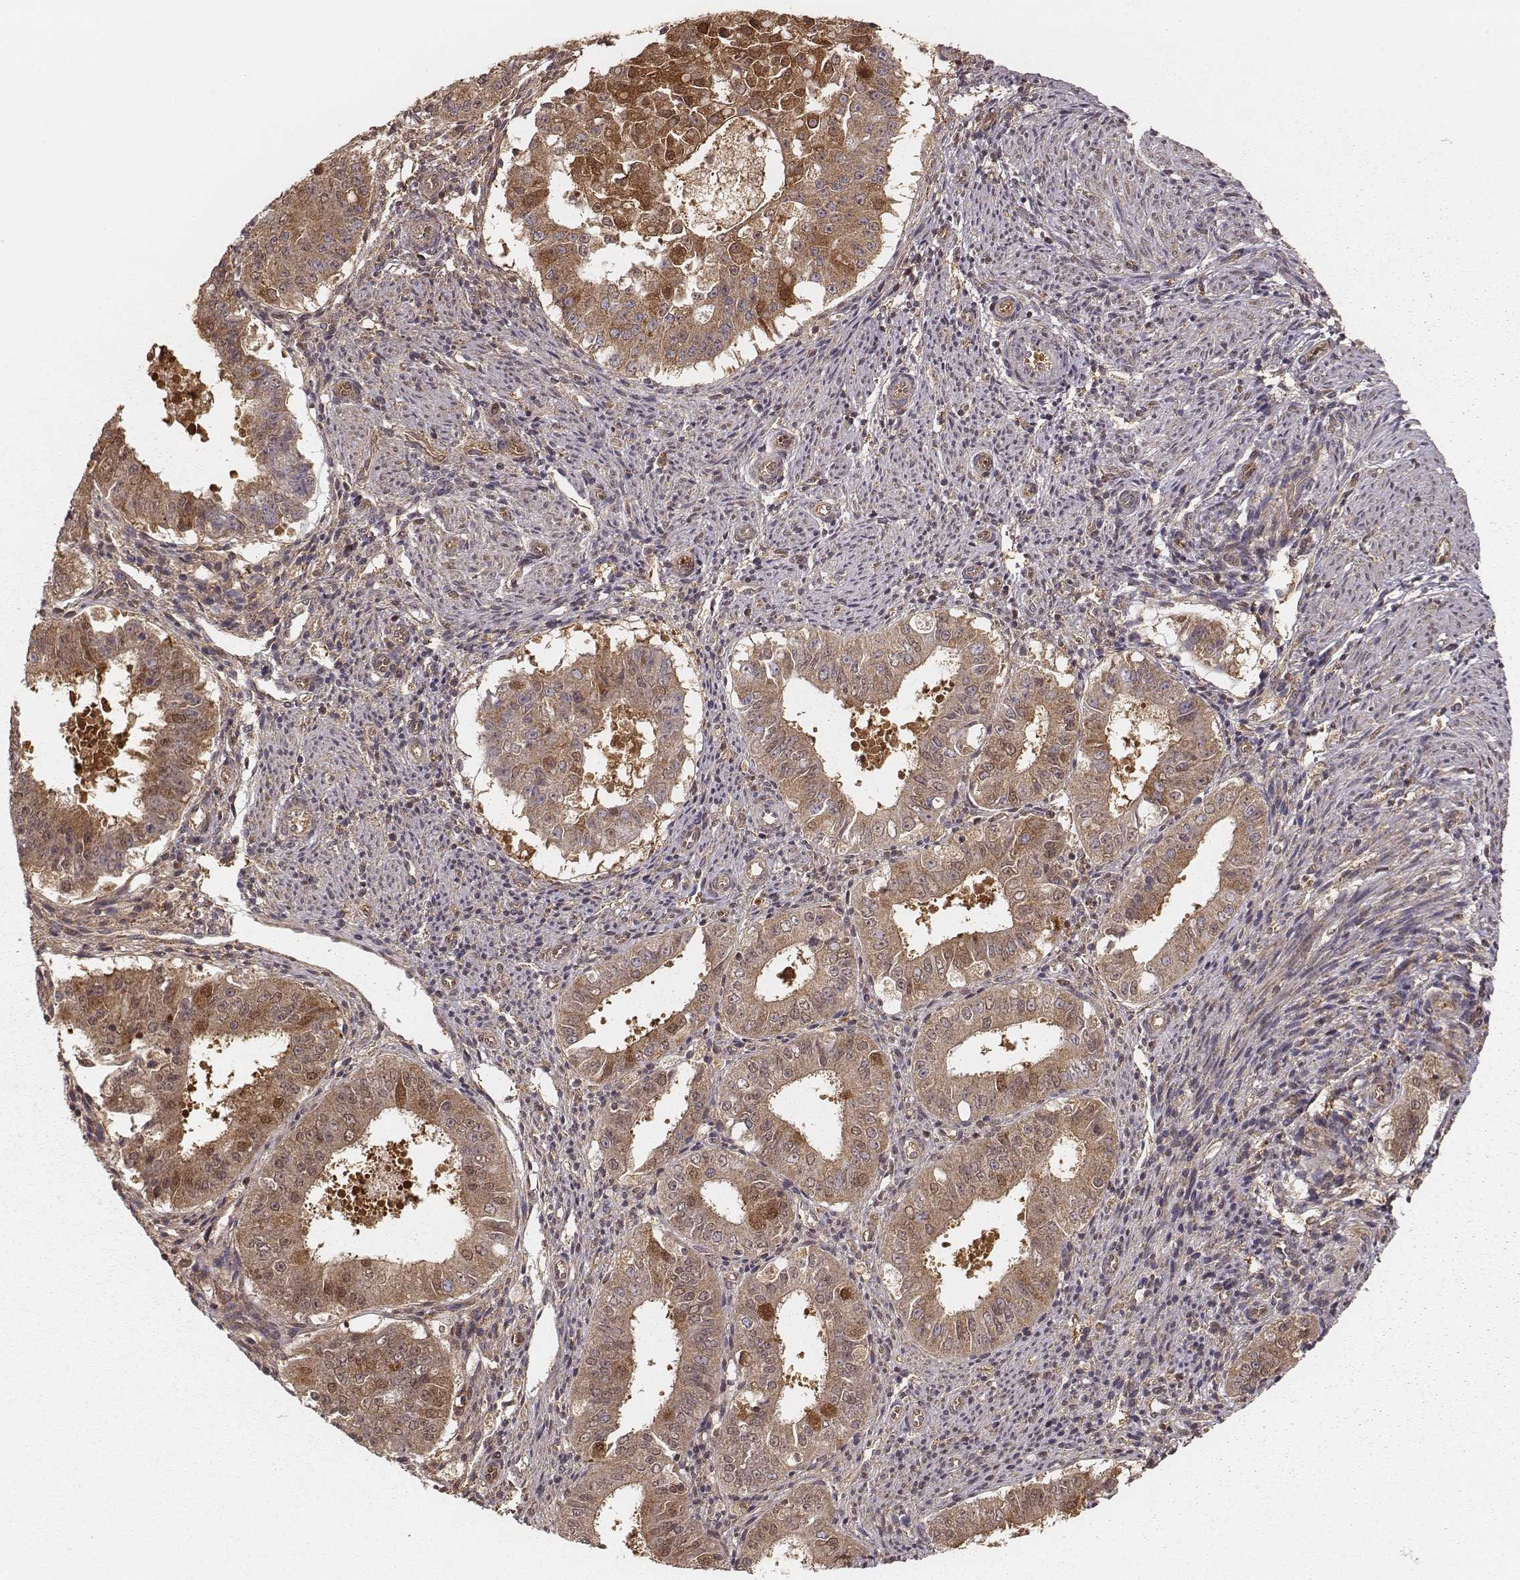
{"staining": {"intensity": "moderate", "quantity": ">75%", "location": "cytoplasmic/membranous"}, "tissue": "ovarian cancer", "cell_type": "Tumor cells", "image_type": "cancer", "snomed": [{"axis": "morphology", "description": "Carcinoma, endometroid"}, {"axis": "topography", "description": "Ovary"}], "caption": "Protein staining by immunohistochemistry (IHC) displays moderate cytoplasmic/membranous positivity in approximately >75% of tumor cells in ovarian cancer (endometroid carcinoma).", "gene": "CARS1", "patient": {"sex": "female", "age": 42}}